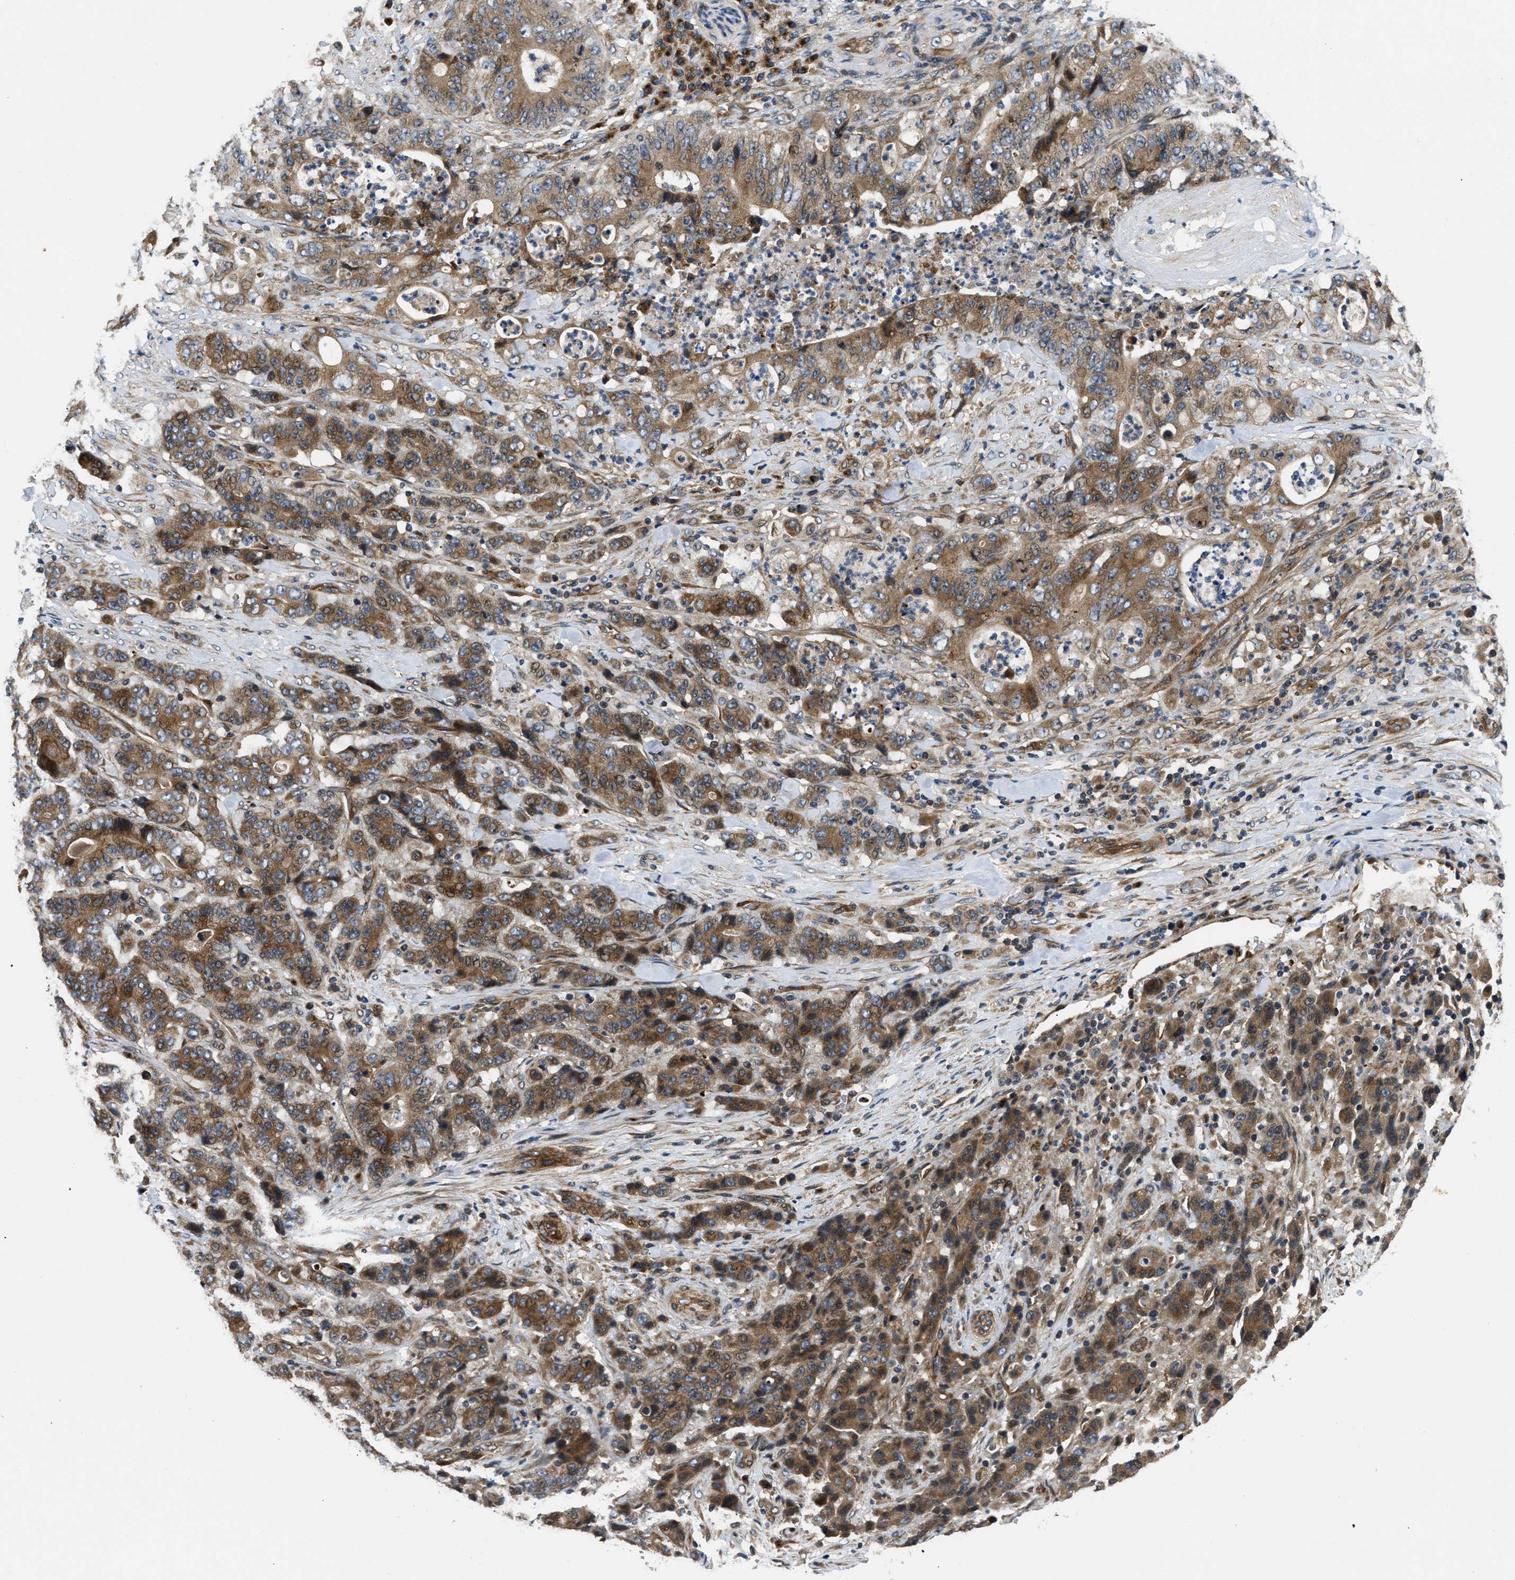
{"staining": {"intensity": "moderate", "quantity": ">75%", "location": "cytoplasmic/membranous"}, "tissue": "stomach cancer", "cell_type": "Tumor cells", "image_type": "cancer", "snomed": [{"axis": "morphology", "description": "Adenocarcinoma, NOS"}, {"axis": "topography", "description": "Stomach"}], "caption": "Protein staining reveals moderate cytoplasmic/membranous staining in approximately >75% of tumor cells in stomach cancer. The staining is performed using DAB brown chromogen to label protein expression. The nuclei are counter-stained blue using hematoxylin.", "gene": "PNPLA8", "patient": {"sex": "female", "age": 73}}